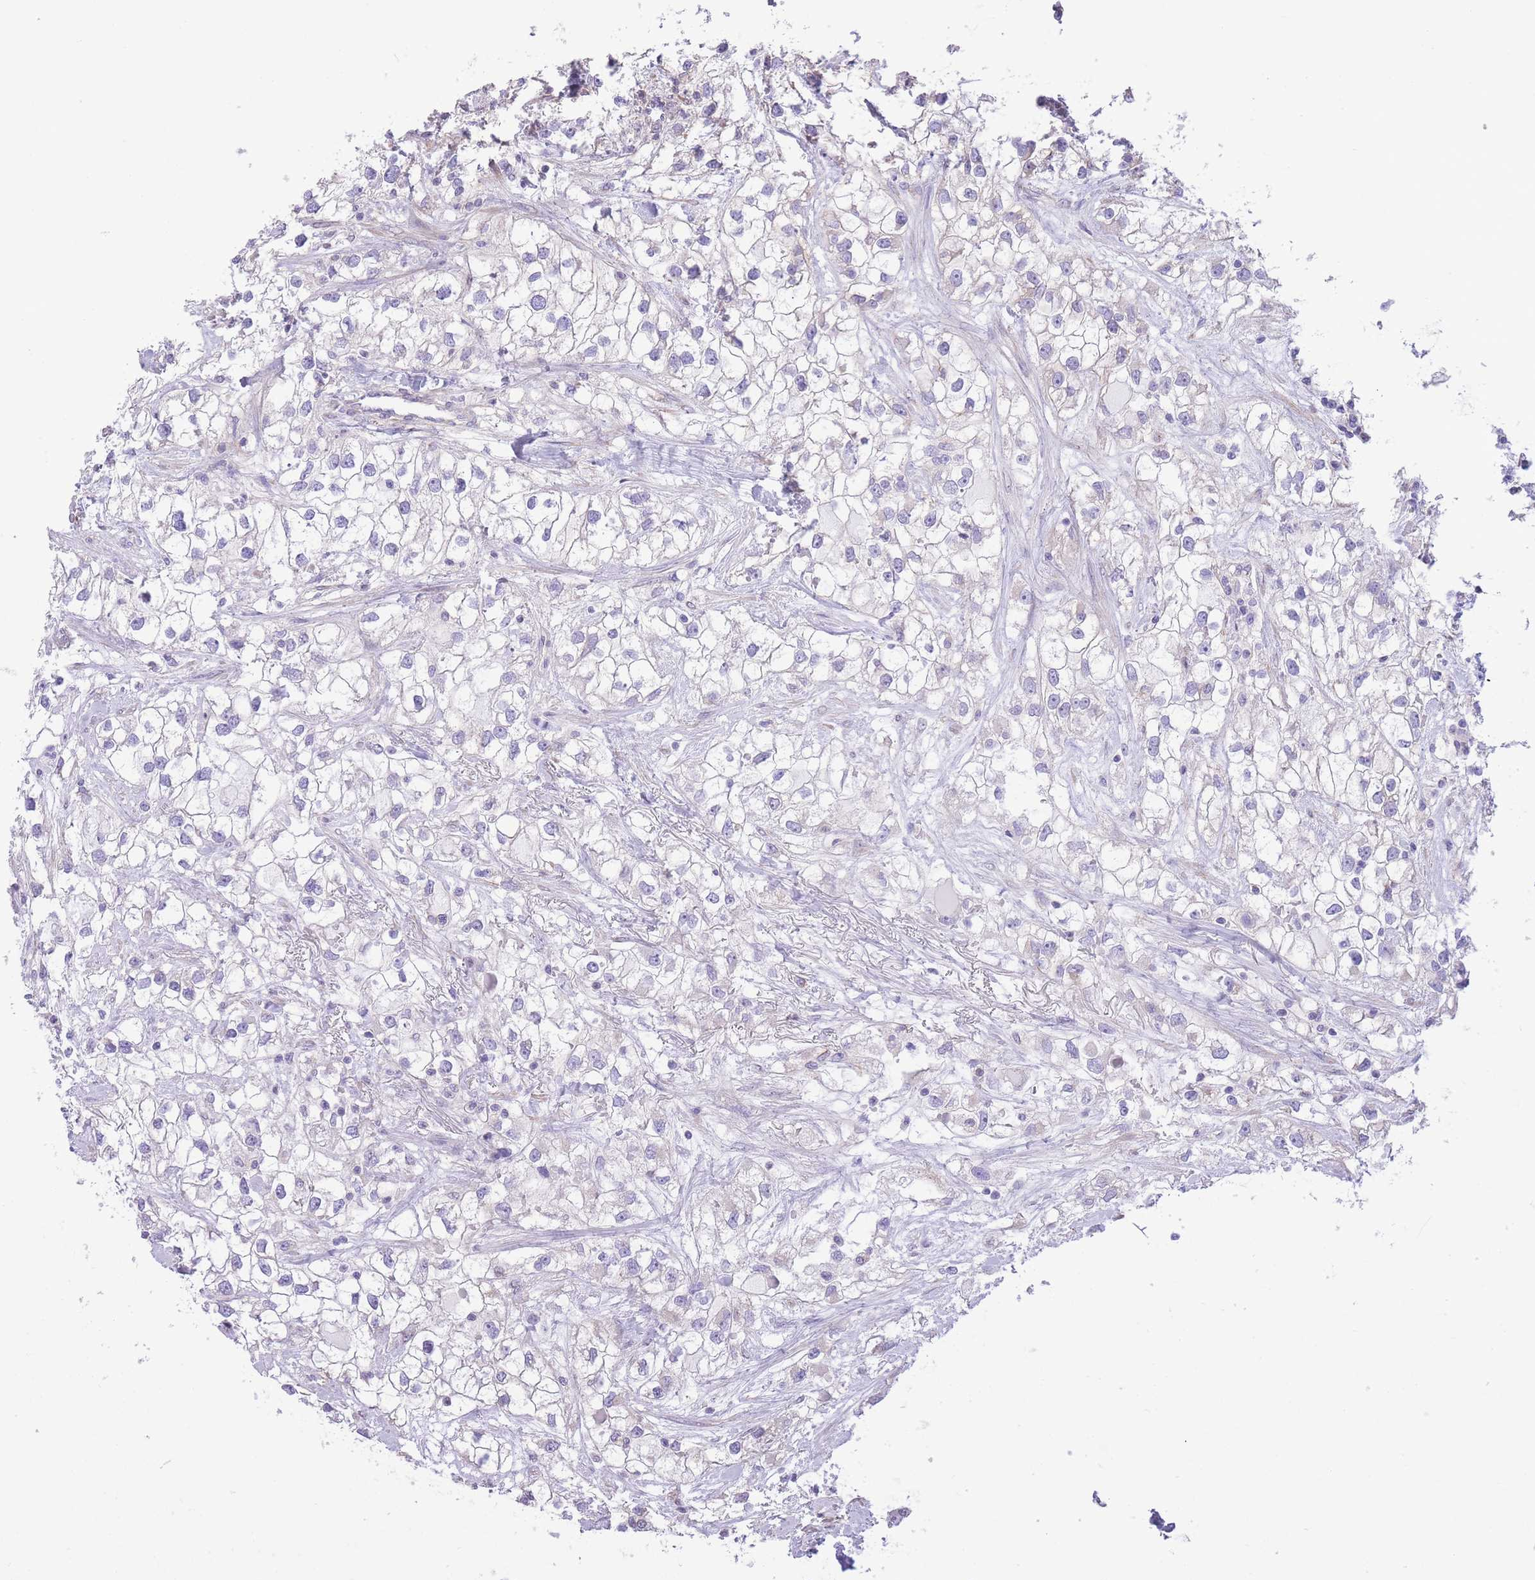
{"staining": {"intensity": "negative", "quantity": "none", "location": "none"}, "tissue": "renal cancer", "cell_type": "Tumor cells", "image_type": "cancer", "snomed": [{"axis": "morphology", "description": "Adenocarcinoma, NOS"}, {"axis": "topography", "description": "Kidney"}], "caption": "Renal cancer (adenocarcinoma) was stained to show a protein in brown. There is no significant staining in tumor cells.", "gene": "RHOU", "patient": {"sex": "male", "age": 59}}